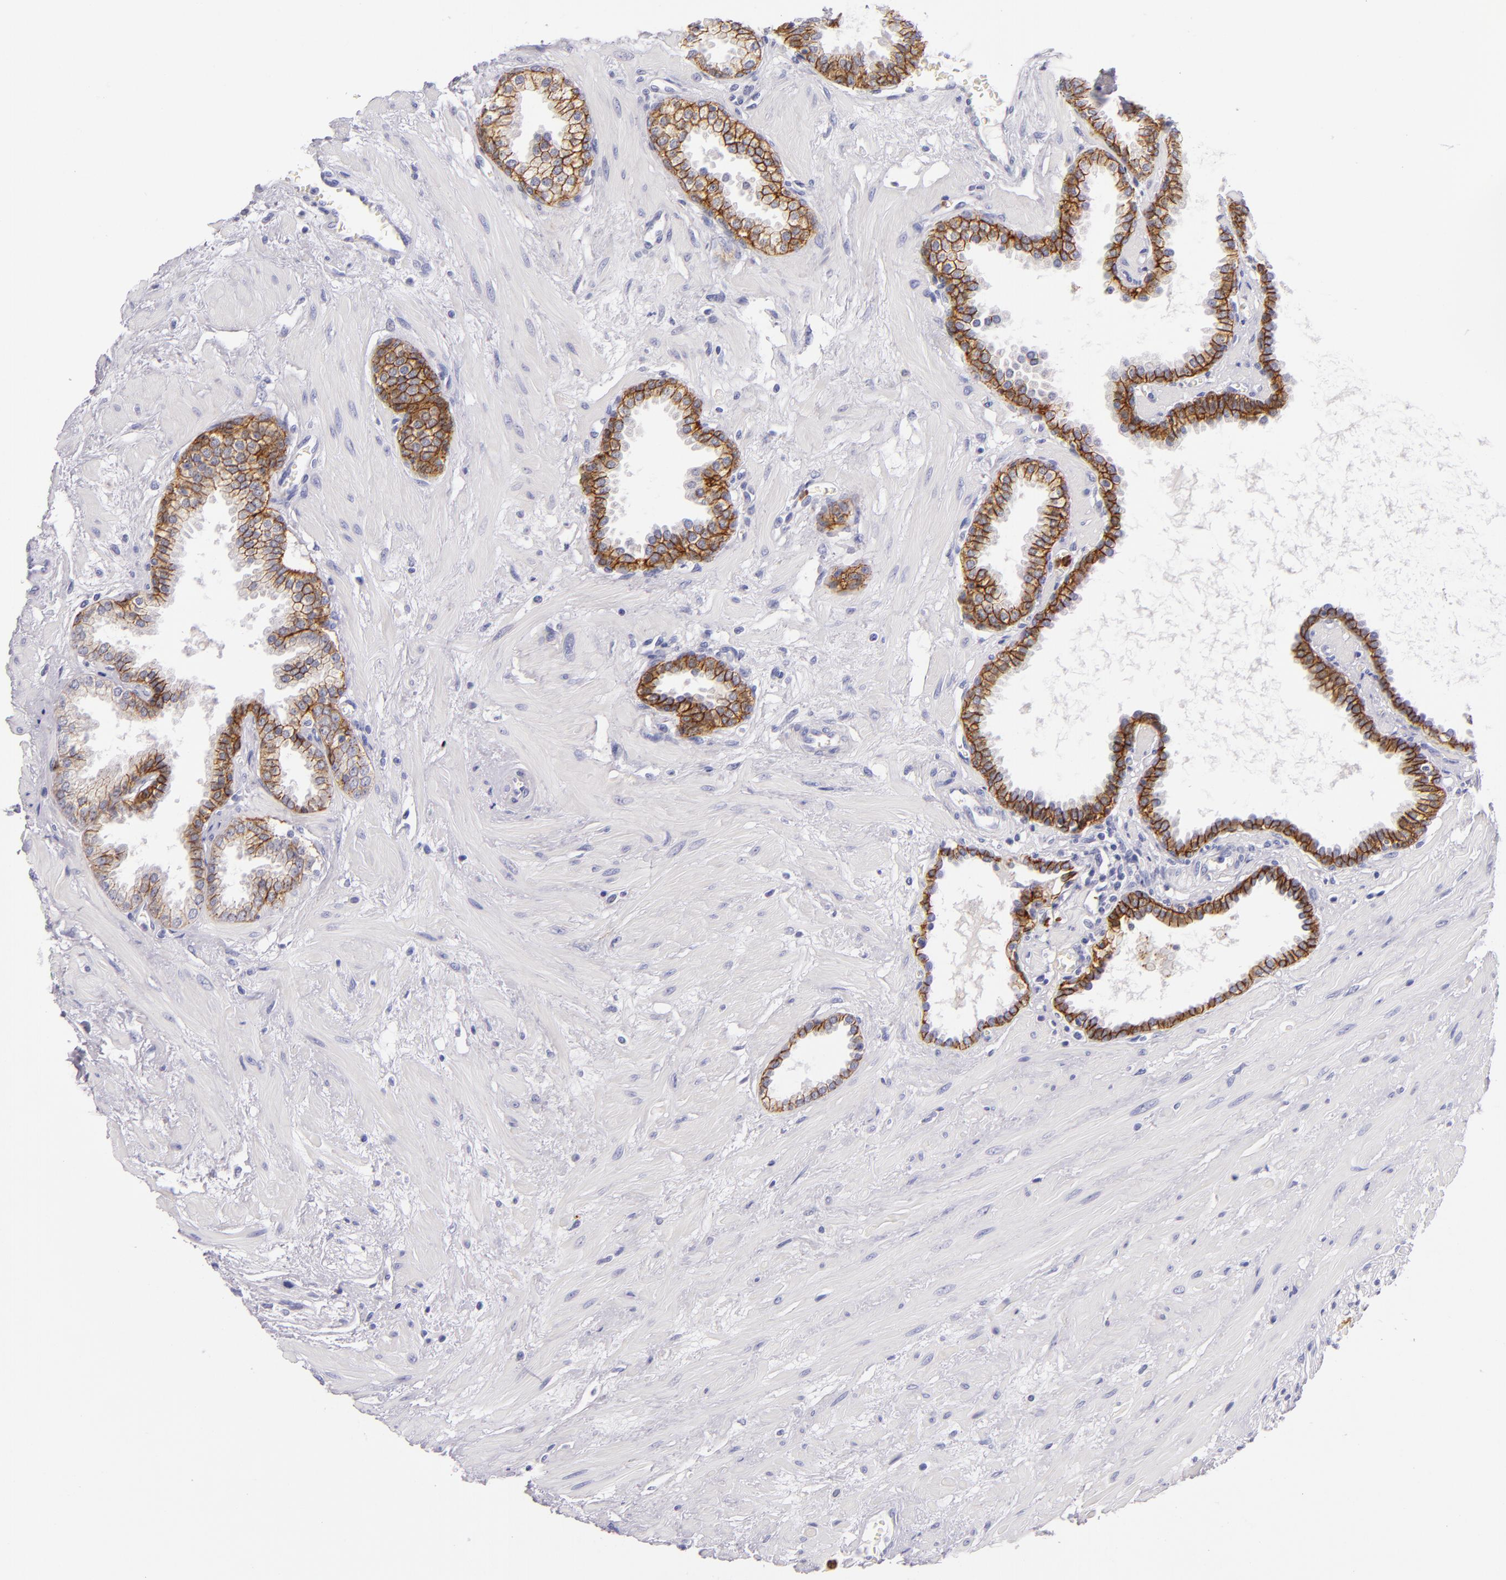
{"staining": {"intensity": "strong", "quantity": ">75%", "location": "cytoplasmic/membranous"}, "tissue": "prostate", "cell_type": "Glandular cells", "image_type": "normal", "snomed": [{"axis": "morphology", "description": "Normal tissue, NOS"}, {"axis": "topography", "description": "Prostate"}], "caption": "A brown stain labels strong cytoplasmic/membranous positivity of a protein in glandular cells of benign human prostate. The staining is performed using DAB (3,3'-diaminobenzidine) brown chromogen to label protein expression. The nuclei are counter-stained blue using hematoxylin.", "gene": "CDH3", "patient": {"sex": "male", "age": 64}}